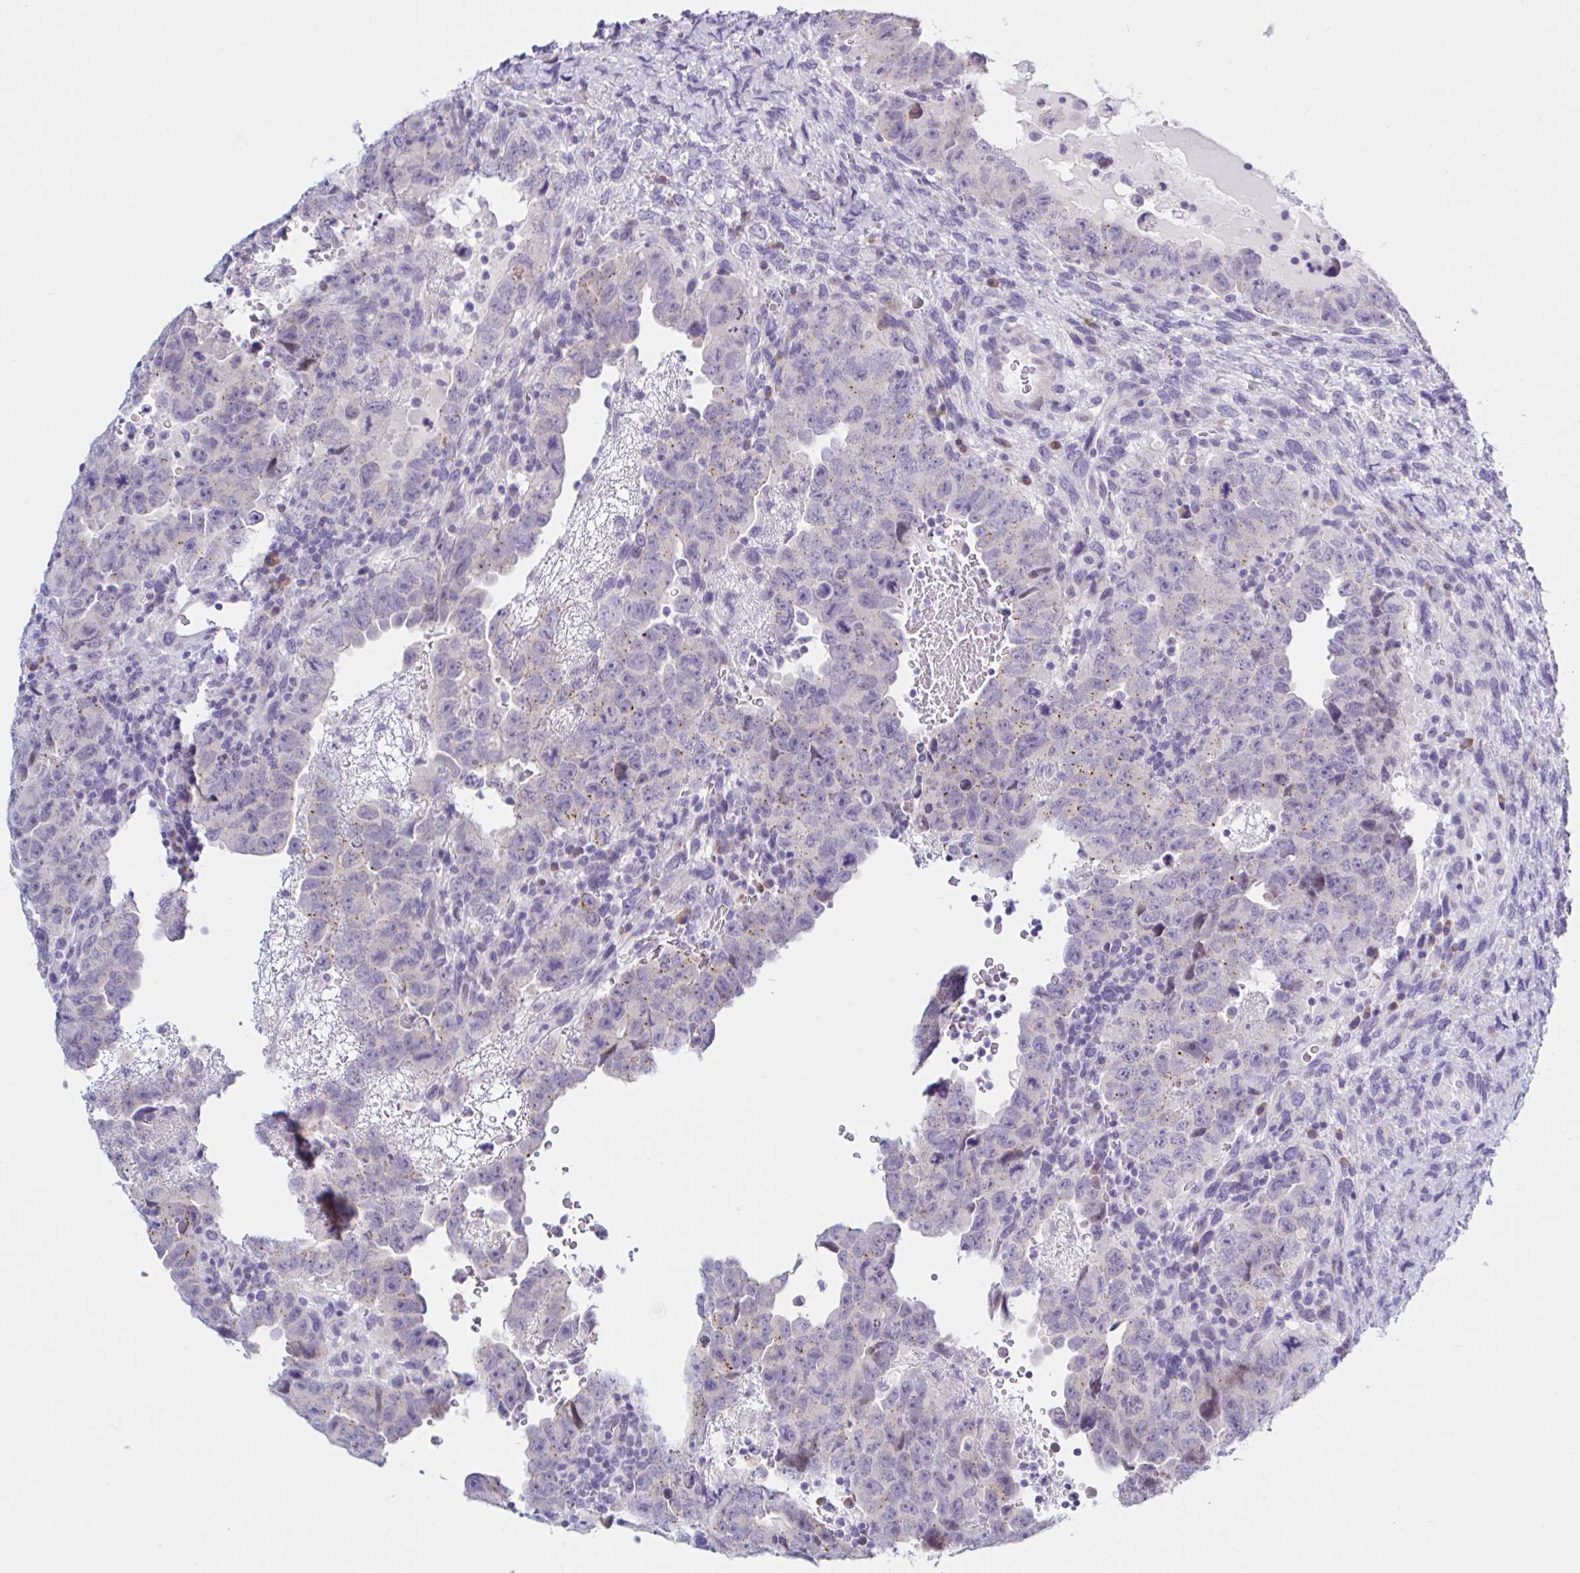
{"staining": {"intensity": "negative", "quantity": "none", "location": "none"}, "tissue": "testis cancer", "cell_type": "Tumor cells", "image_type": "cancer", "snomed": [{"axis": "morphology", "description": "Carcinoma, Embryonal, NOS"}, {"axis": "topography", "description": "Testis"}], "caption": "An image of embryonal carcinoma (testis) stained for a protein displays no brown staining in tumor cells.", "gene": "NBPF3", "patient": {"sex": "male", "age": 24}}